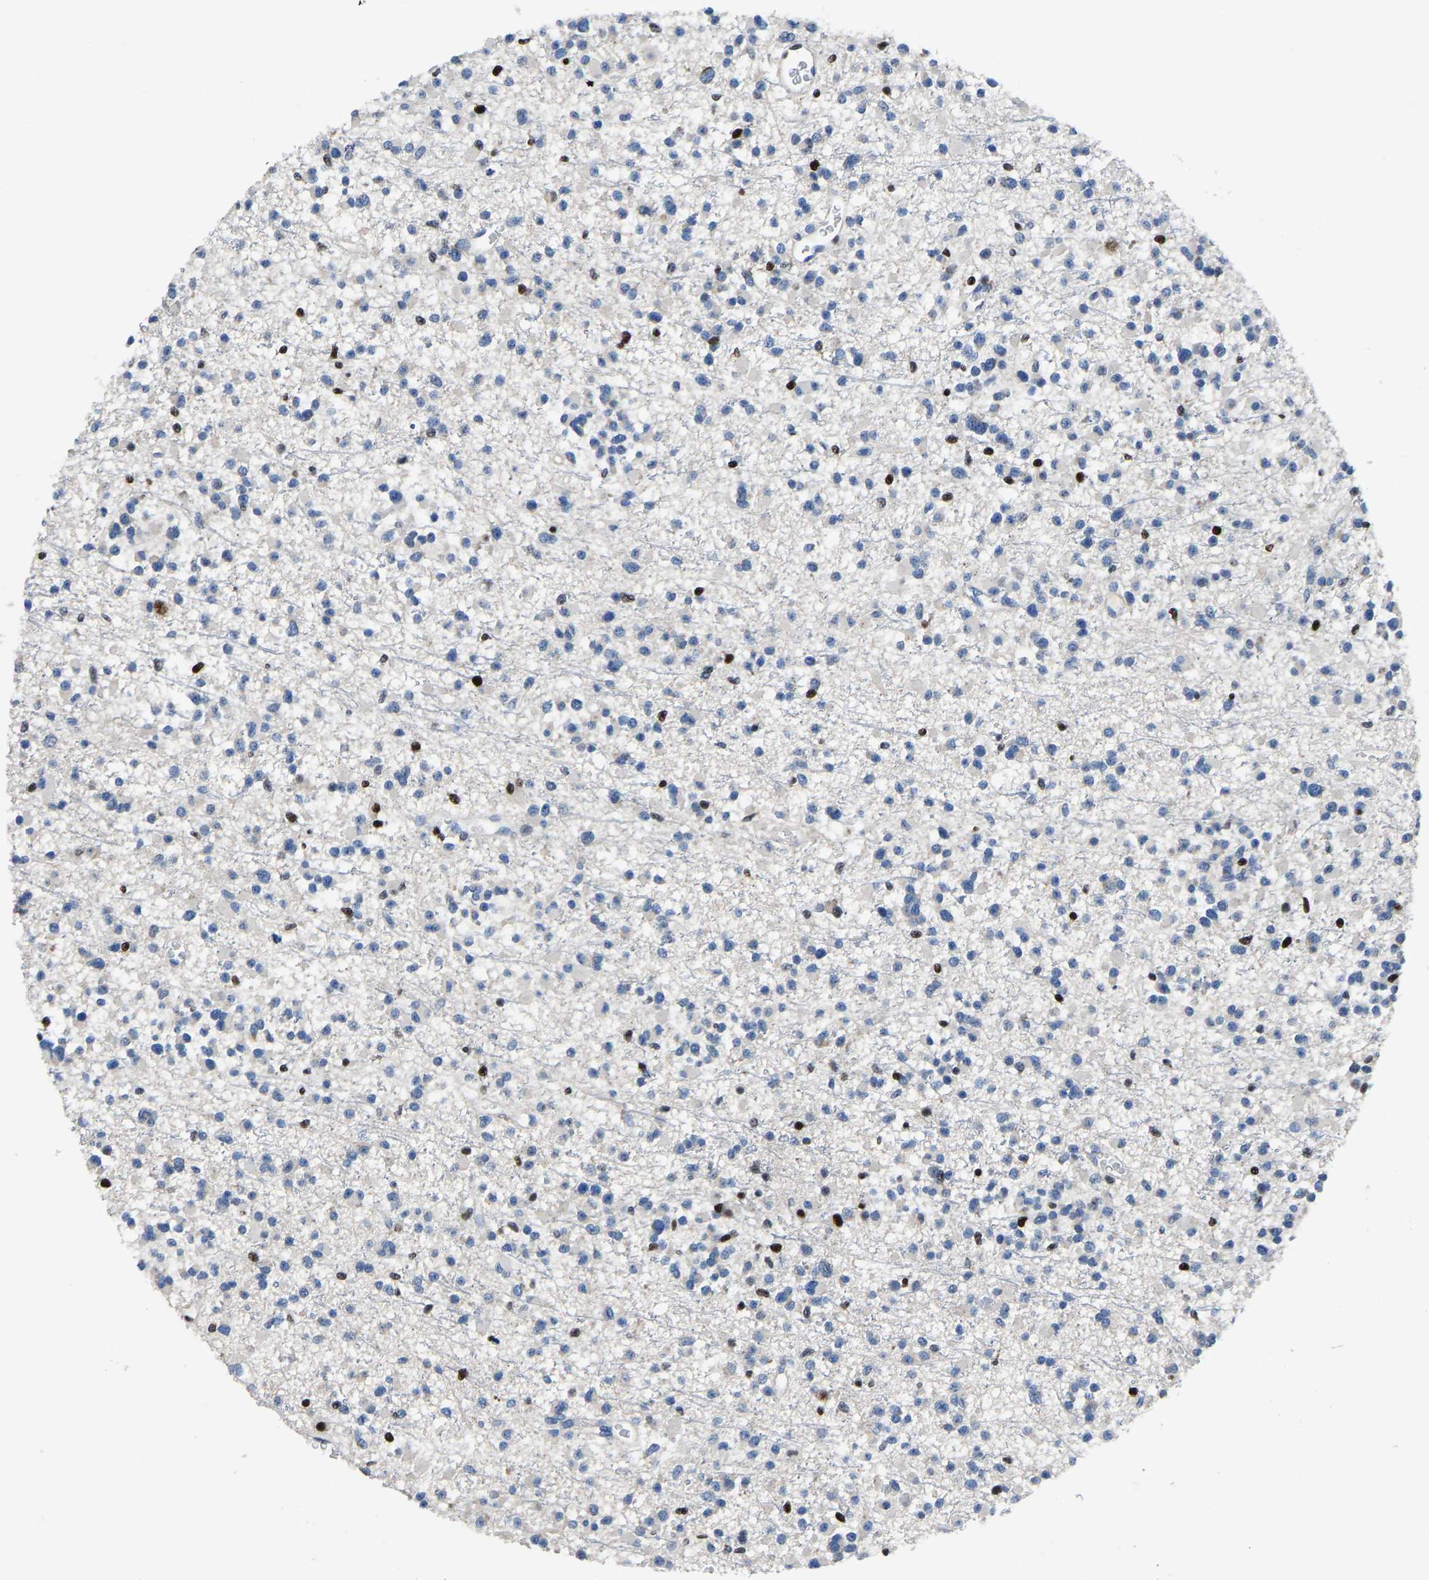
{"staining": {"intensity": "strong", "quantity": "<25%", "location": "nuclear"}, "tissue": "glioma", "cell_type": "Tumor cells", "image_type": "cancer", "snomed": [{"axis": "morphology", "description": "Glioma, malignant, Low grade"}, {"axis": "topography", "description": "Brain"}], "caption": "DAB immunohistochemical staining of malignant glioma (low-grade) displays strong nuclear protein staining in about <25% of tumor cells. (IHC, brightfield microscopy, high magnification).", "gene": "EGR1", "patient": {"sex": "female", "age": 22}}